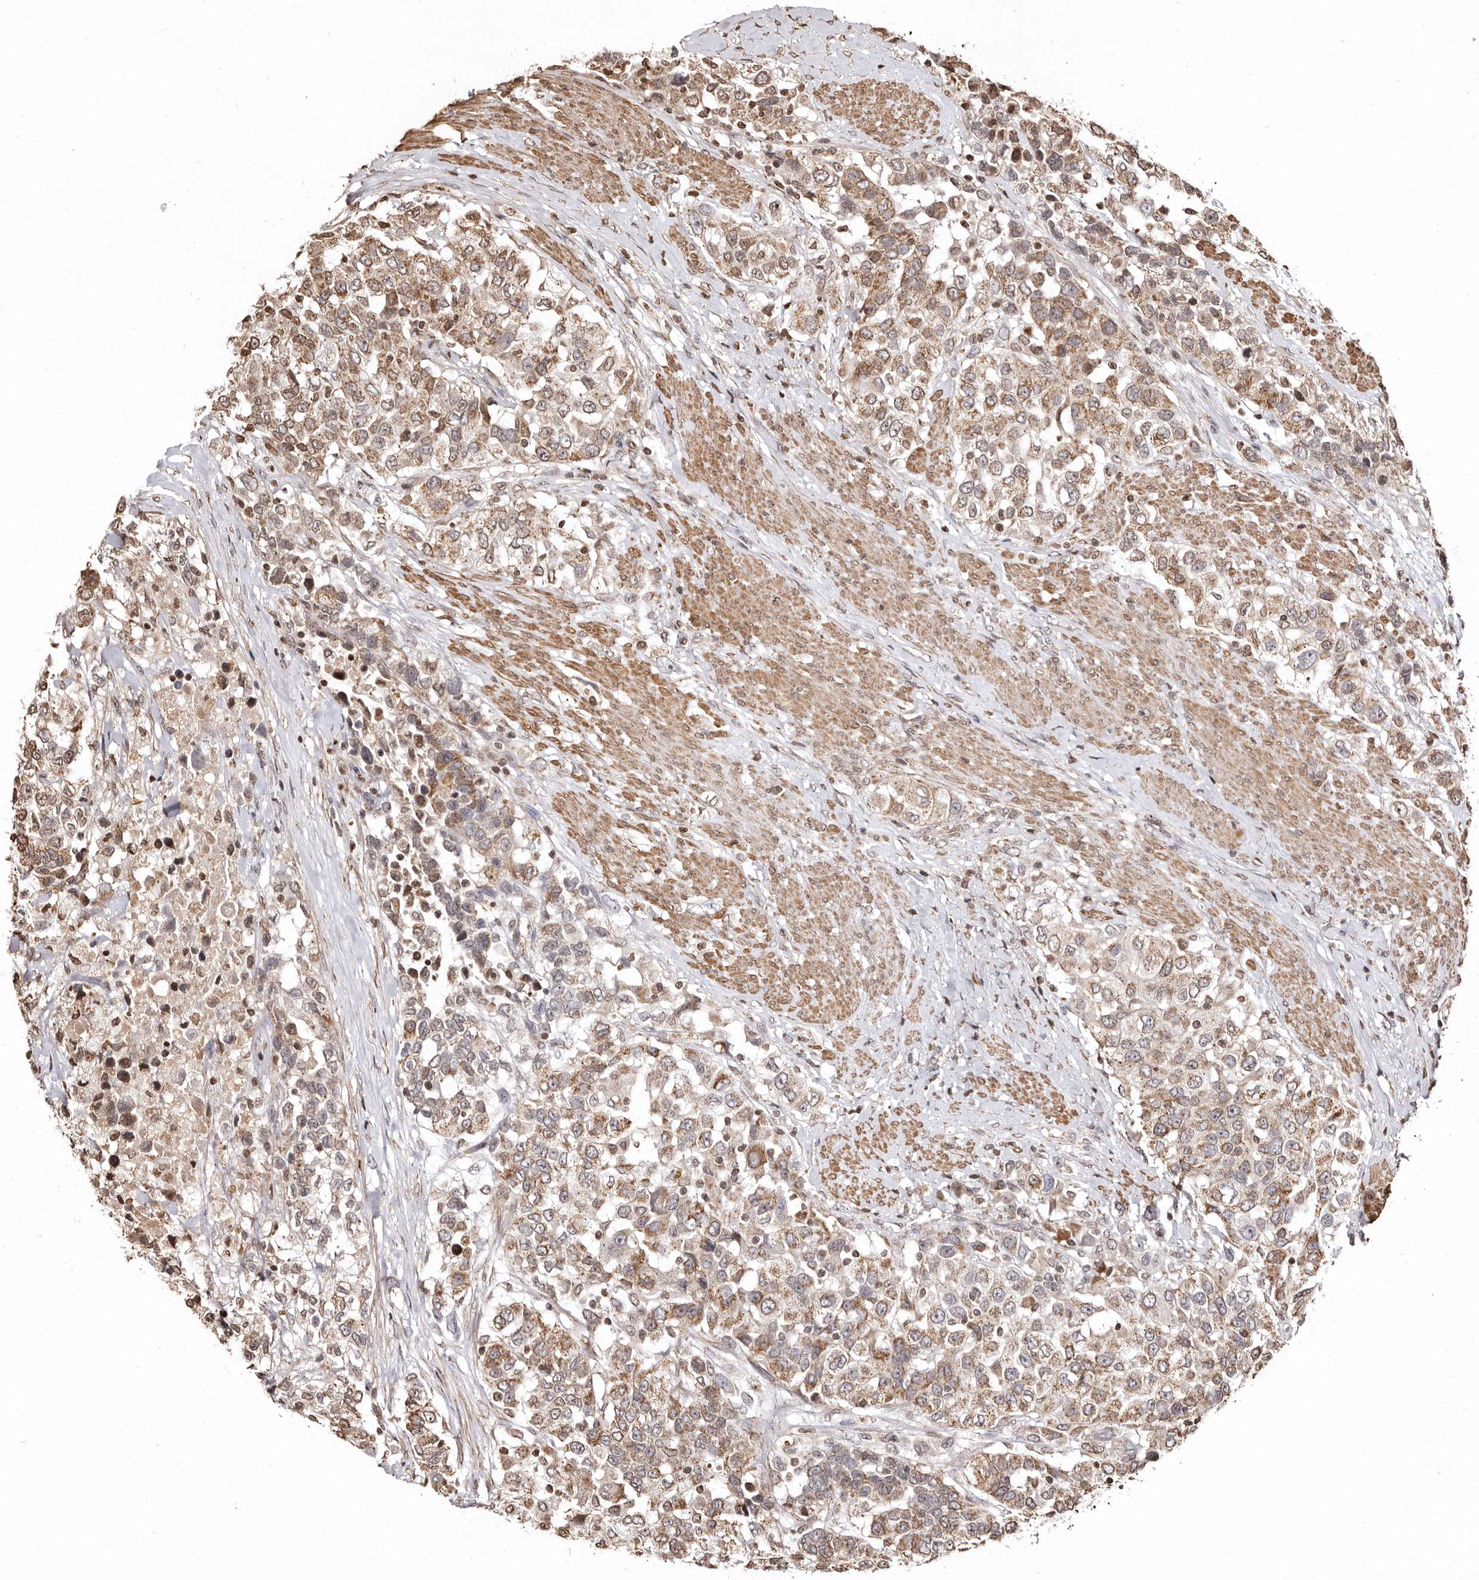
{"staining": {"intensity": "moderate", "quantity": ">75%", "location": "cytoplasmic/membranous"}, "tissue": "urothelial cancer", "cell_type": "Tumor cells", "image_type": "cancer", "snomed": [{"axis": "morphology", "description": "Urothelial carcinoma, High grade"}, {"axis": "topography", "description": "Urinary bladder"}], "caption": "A histopathology image of urothelial cancer stained for a protein displays moderate cytoplasmic/membranous brown staining in tumor cells.", "gene": "CCDC190", "patient": {"sex": "female", "age": 80}}